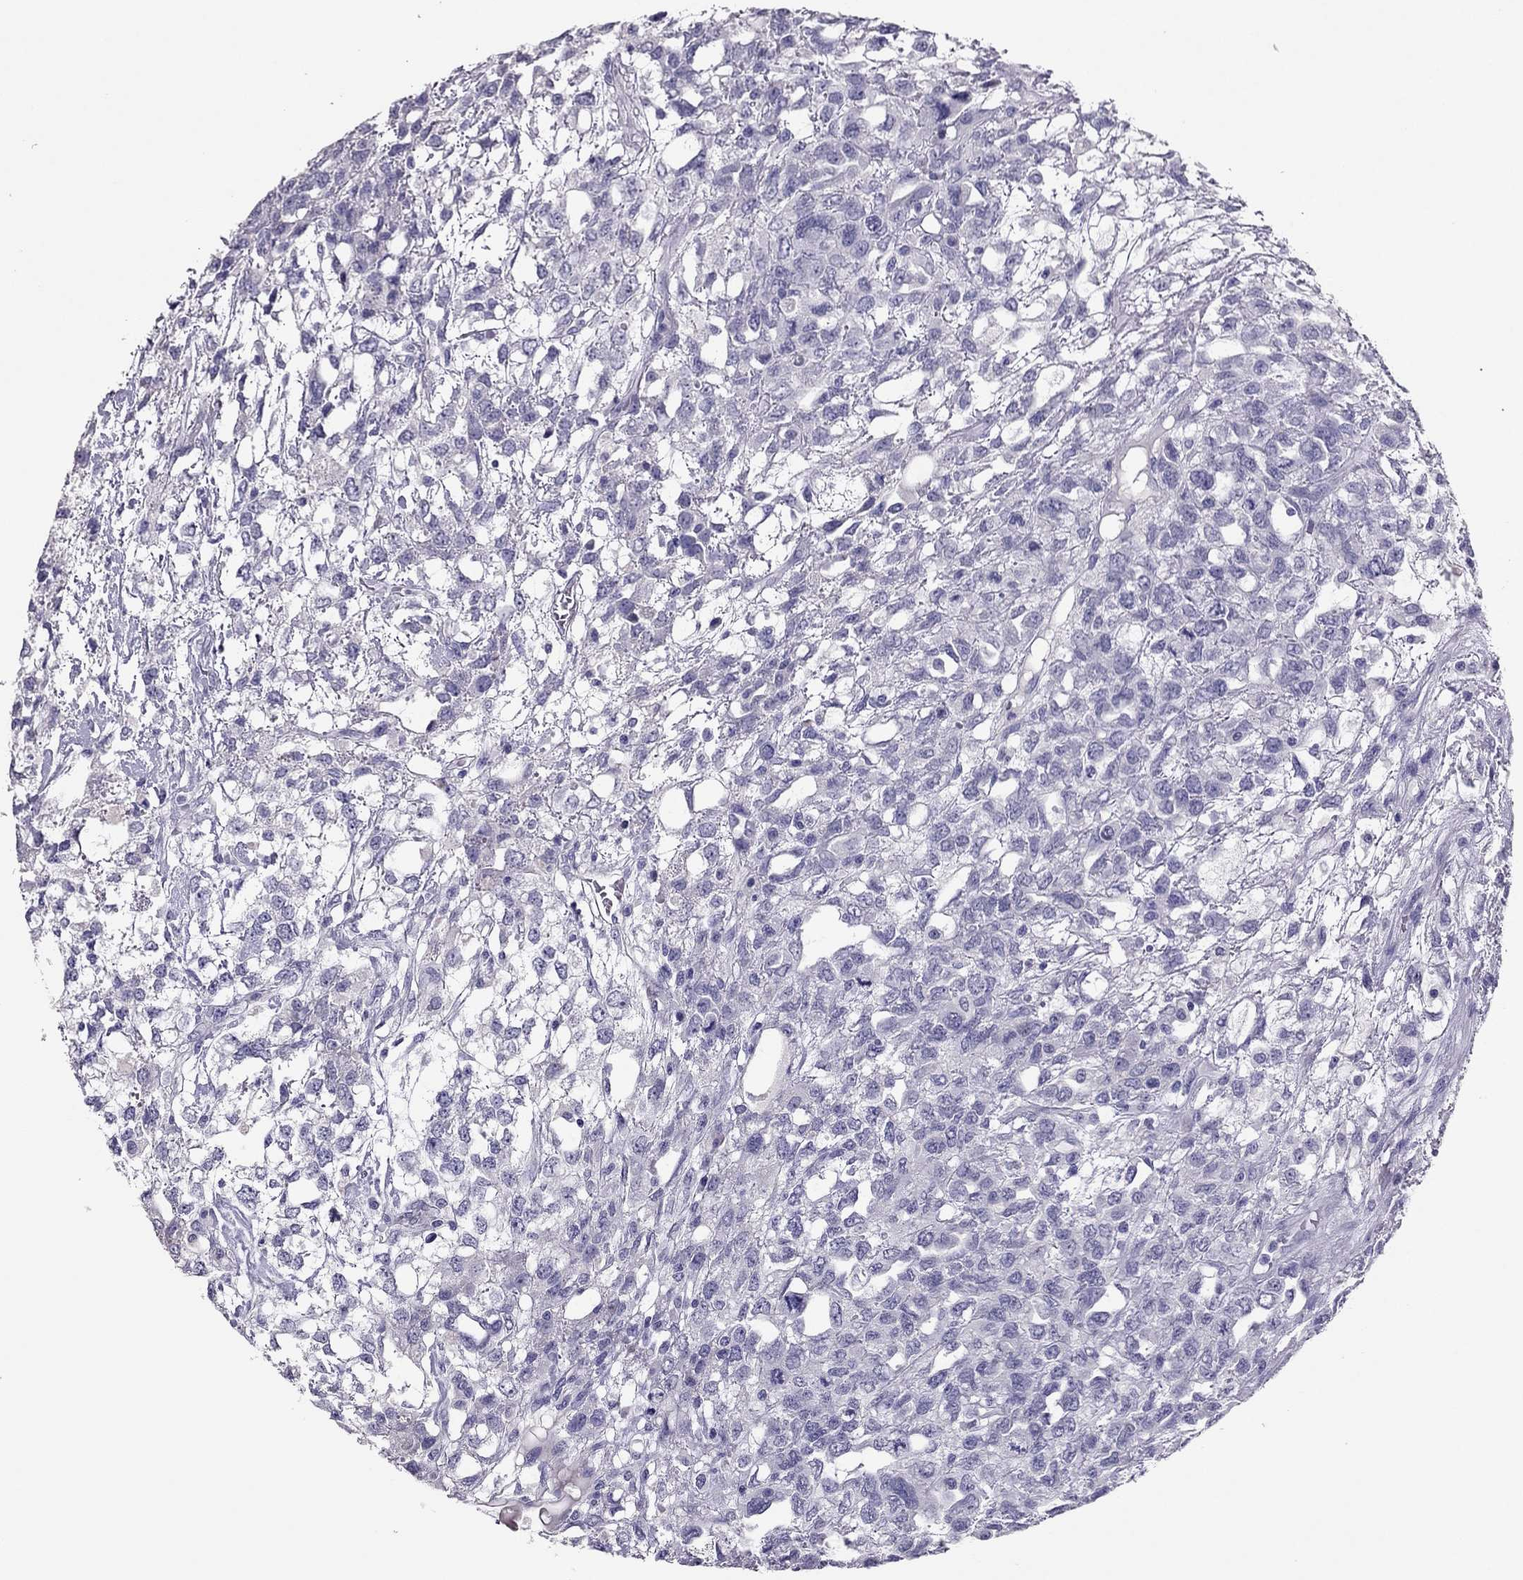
{"staining": {"intensity": "negative", "quantity": "none", "location": "none"}, "tissue": "testis cancer", "cell_type": "Tumor cells", "image_type": "cancer", "snomed": [{"axis": "morphology", "description": "Seminoma, NOS"}, {"axis": "topography", "description": "Testis"}], "caption": "Tumor cells show no significant positivity in testis cancer (seminoma).", "gene": "RHO", "patient": {"sex": "male", "age": 52}}